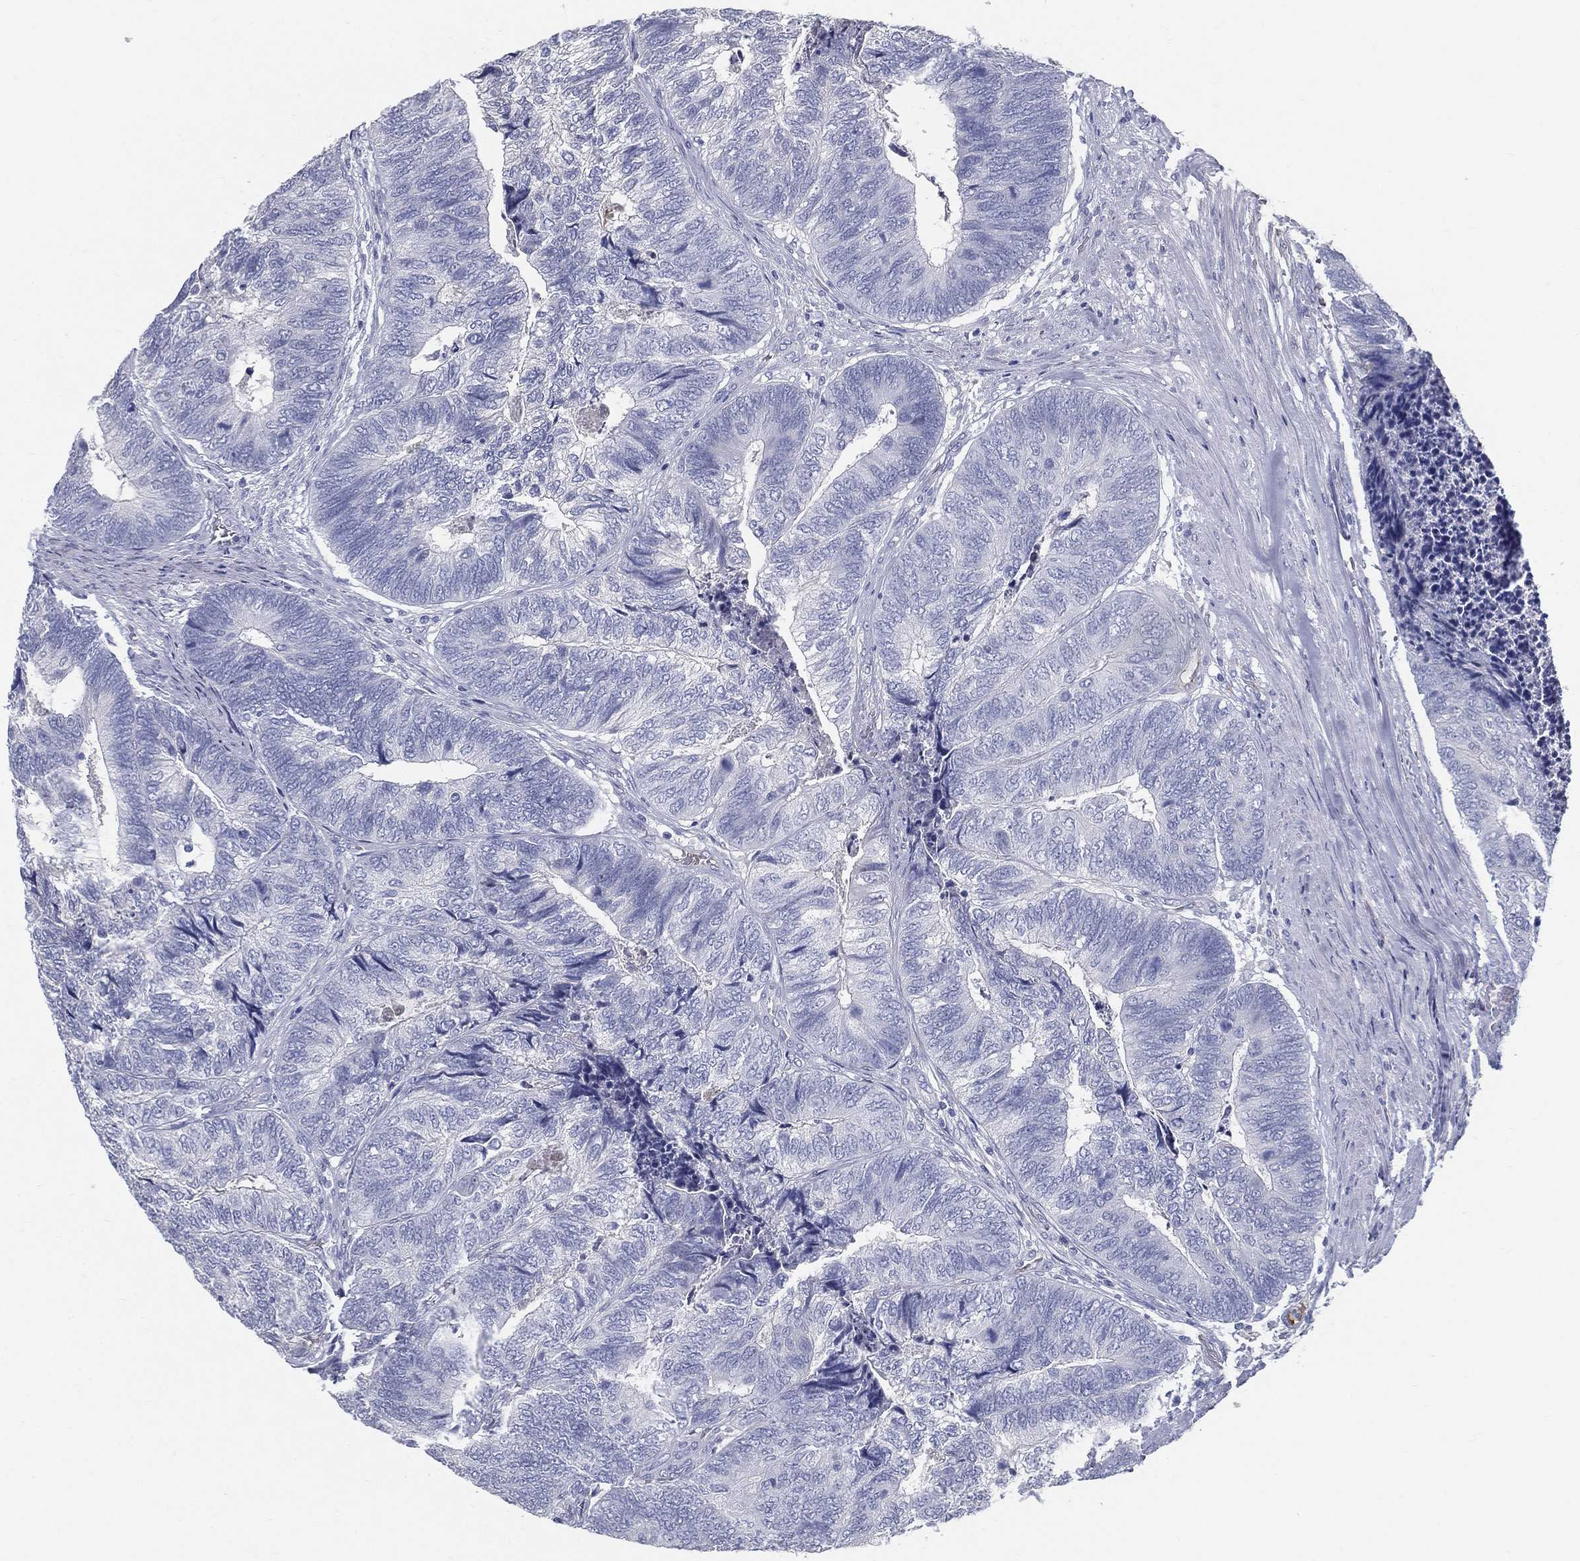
{"staining": {"intensity": "negative", "quantity": "none", "location": "none"}, "tissue": "colorectal cancer", "cell_type": "Tumor cells", "image_type": "cancer", "snomed": [{"axis": "morphology", "description": "Adenocarcinoma, NOS"}, {"axis": "topography", "description": "Colon"}], "caption": "This is an immunohistochemistry (IHC) histopathology image of human colorectal adenocarcinoma. There is no staining in tumor cells.", "gene": "STS", "patient": {"sex": "female", "age": 67}}